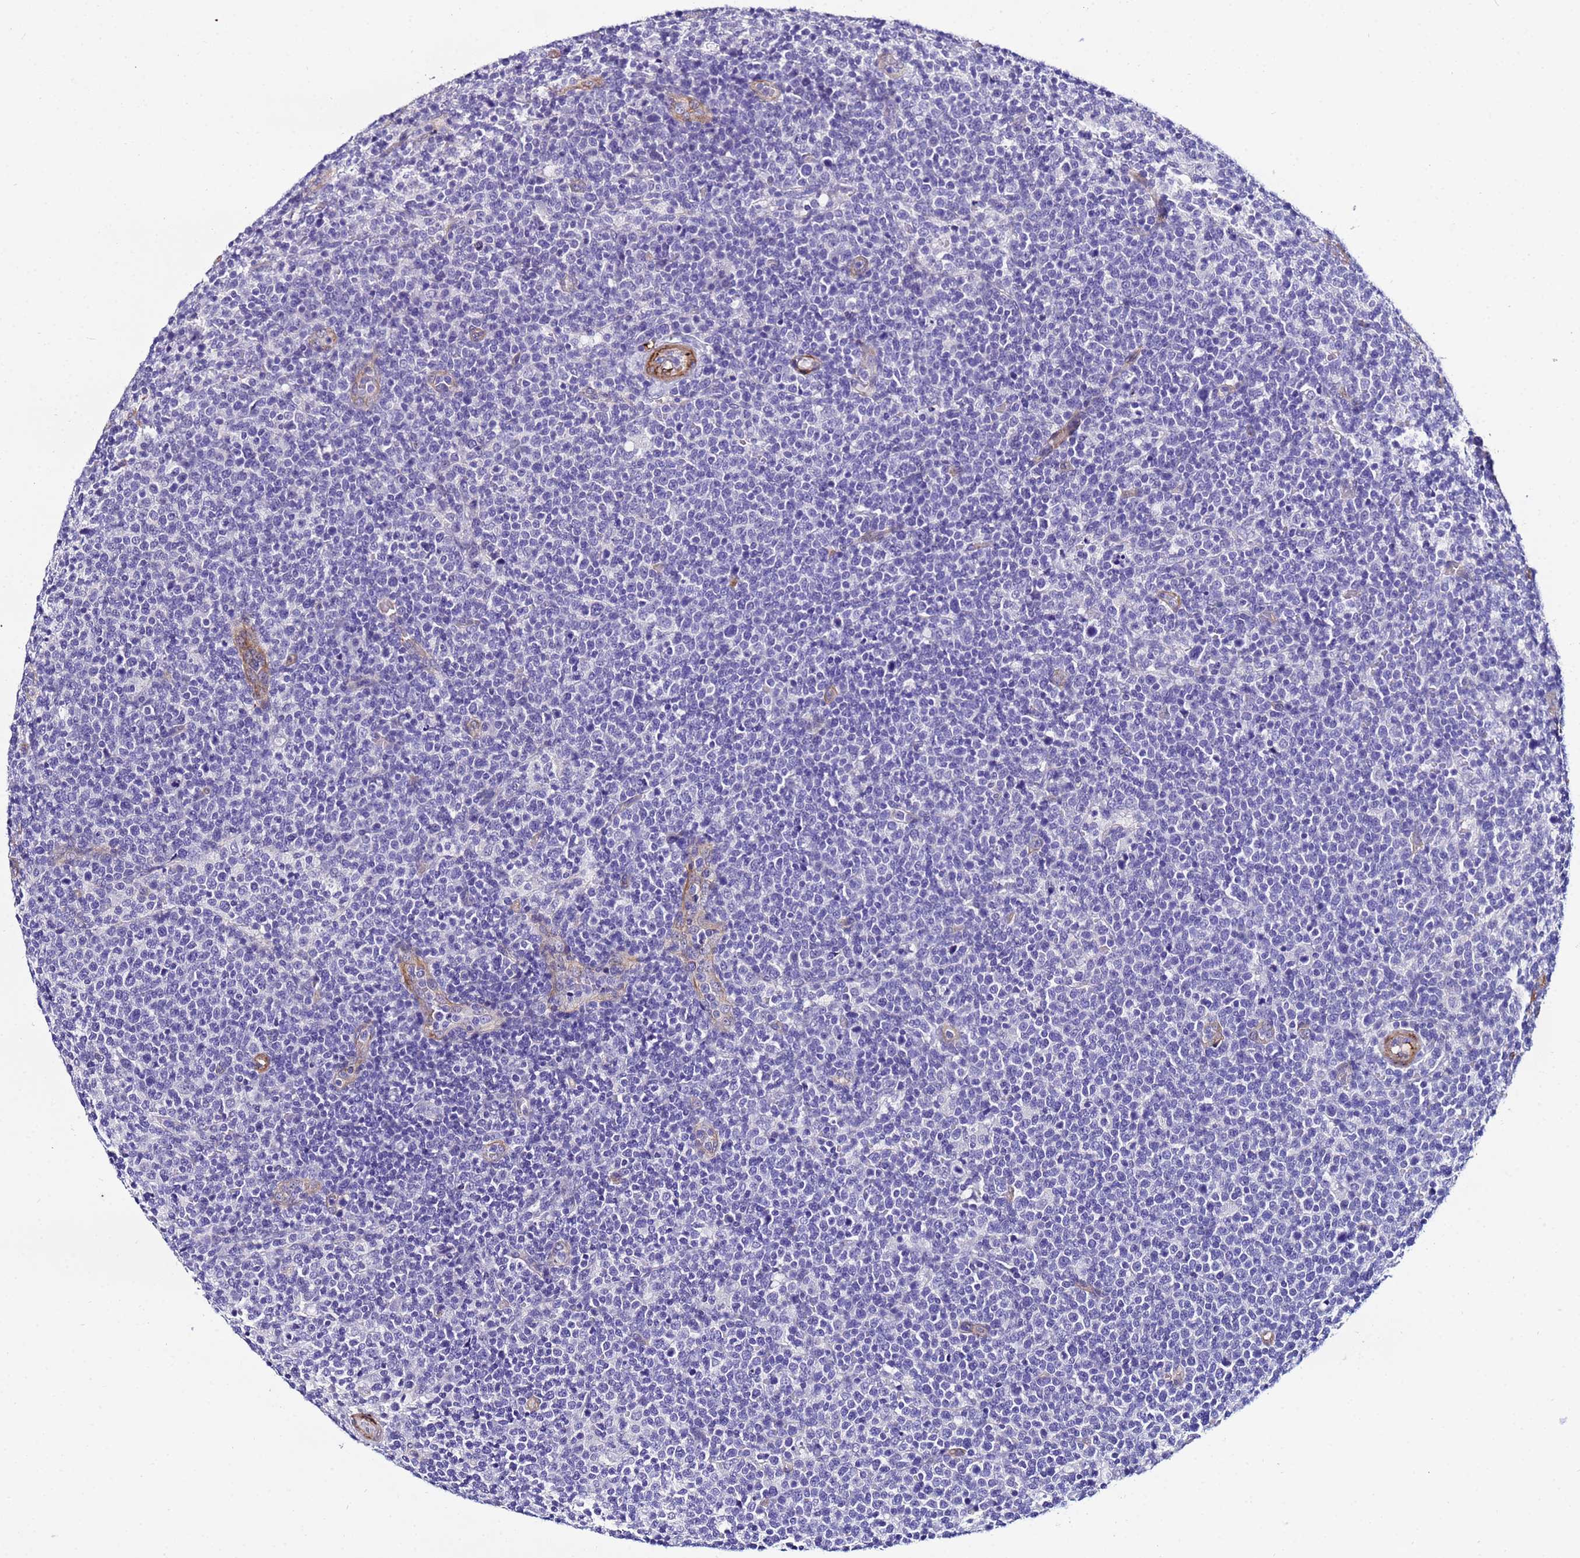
{"staining": {"intensity": "negative", "quantity": "none", "location": "none"}, "tissue": "lymphoma", "cell_type": "Tumor cells", "image_type": "cancer", "snomed": [{"axis": "morphology", "description": "Malignant lymphoma, non-Hodgkin's type, High grade"}, {"axis": "topography", "description": "Lymph node"}], "caption": "Tumor cells are negative for brown protein staining in lymphoma.", "gene": "DEFB104A", "patient": {"sex": "male", "age": 61}}